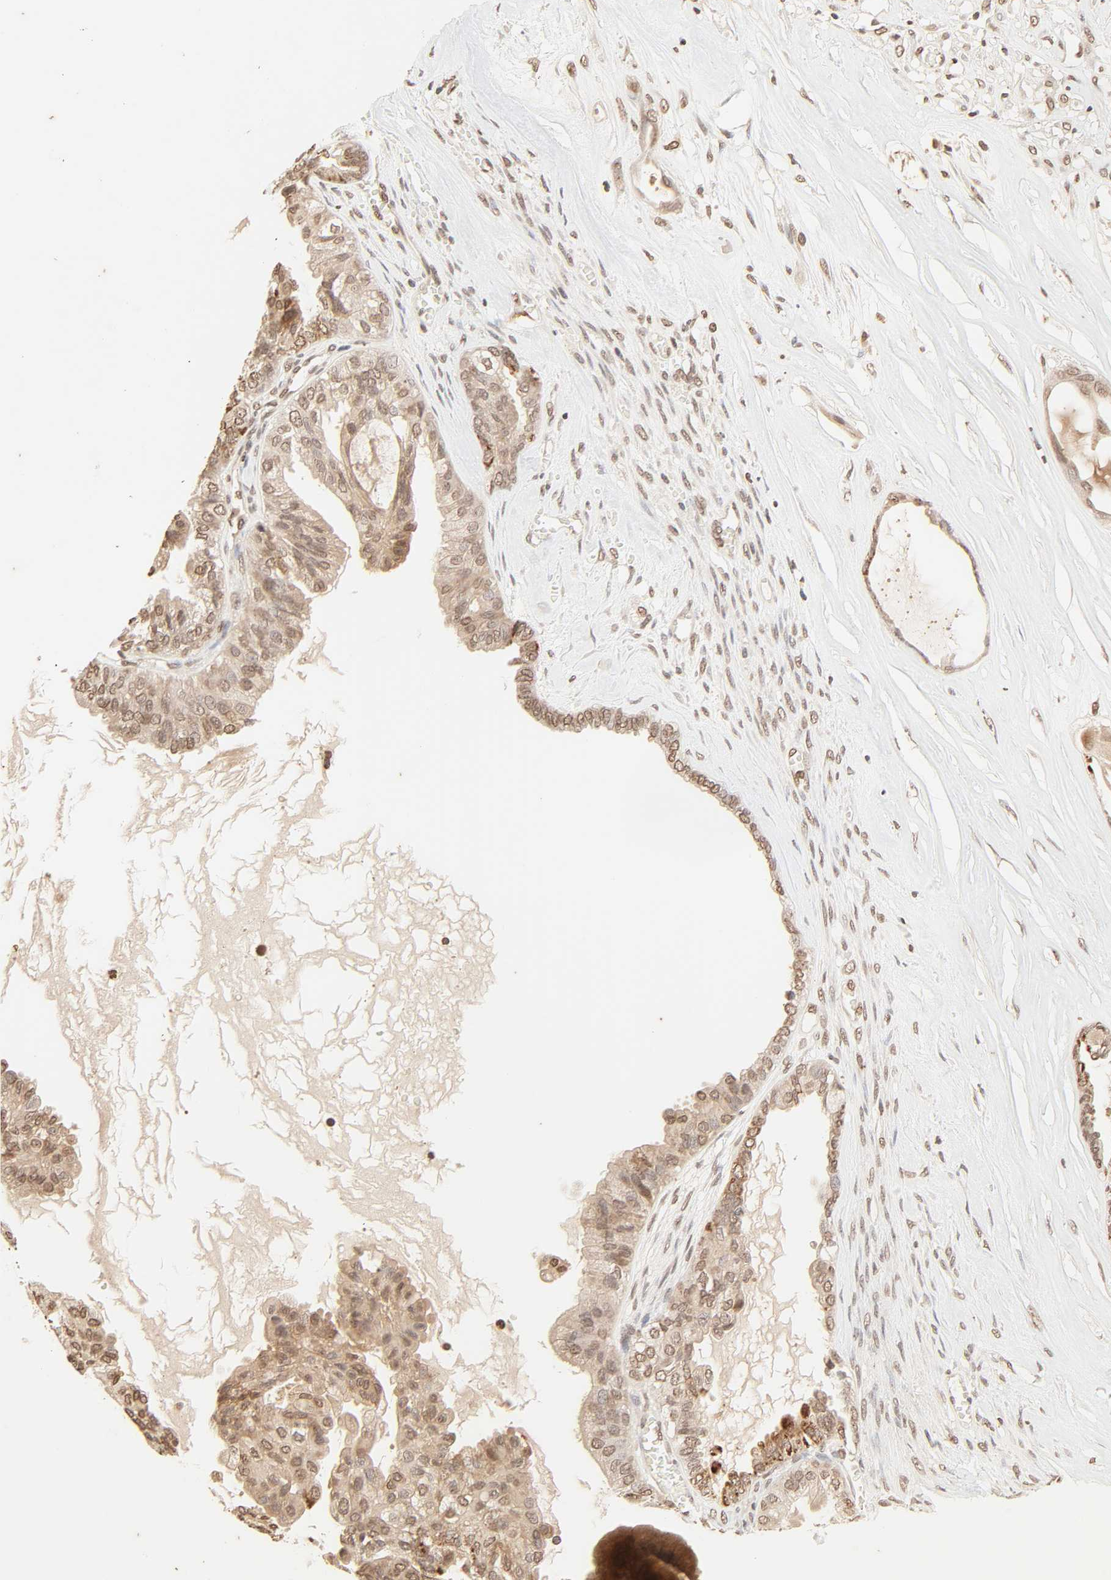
{"staining": {"intensity": "moderate", "quantity": ">75%", "location": "cytoplasmic/membranous,nuclear"}, "tissue": "ovarian cancer", "cell_type": "Tumor cells", "image_type": "cancer", "snomed": [{"axis": "morphology", "description": "Carcinoma, NOS"}, {"axis": "morphology", "description": "Carcinoma, endometroid"}, {"axis": "topography", "description": "Ovary"}], "caption": "A micrograph of carcinoma (ovarian) stained for a protein reveals moderate cytoplasmic/membranous and nuclear brown staining in tumor cells.", "gene": "TBL1X", "patient": {"sex": "female", "age": 50}}